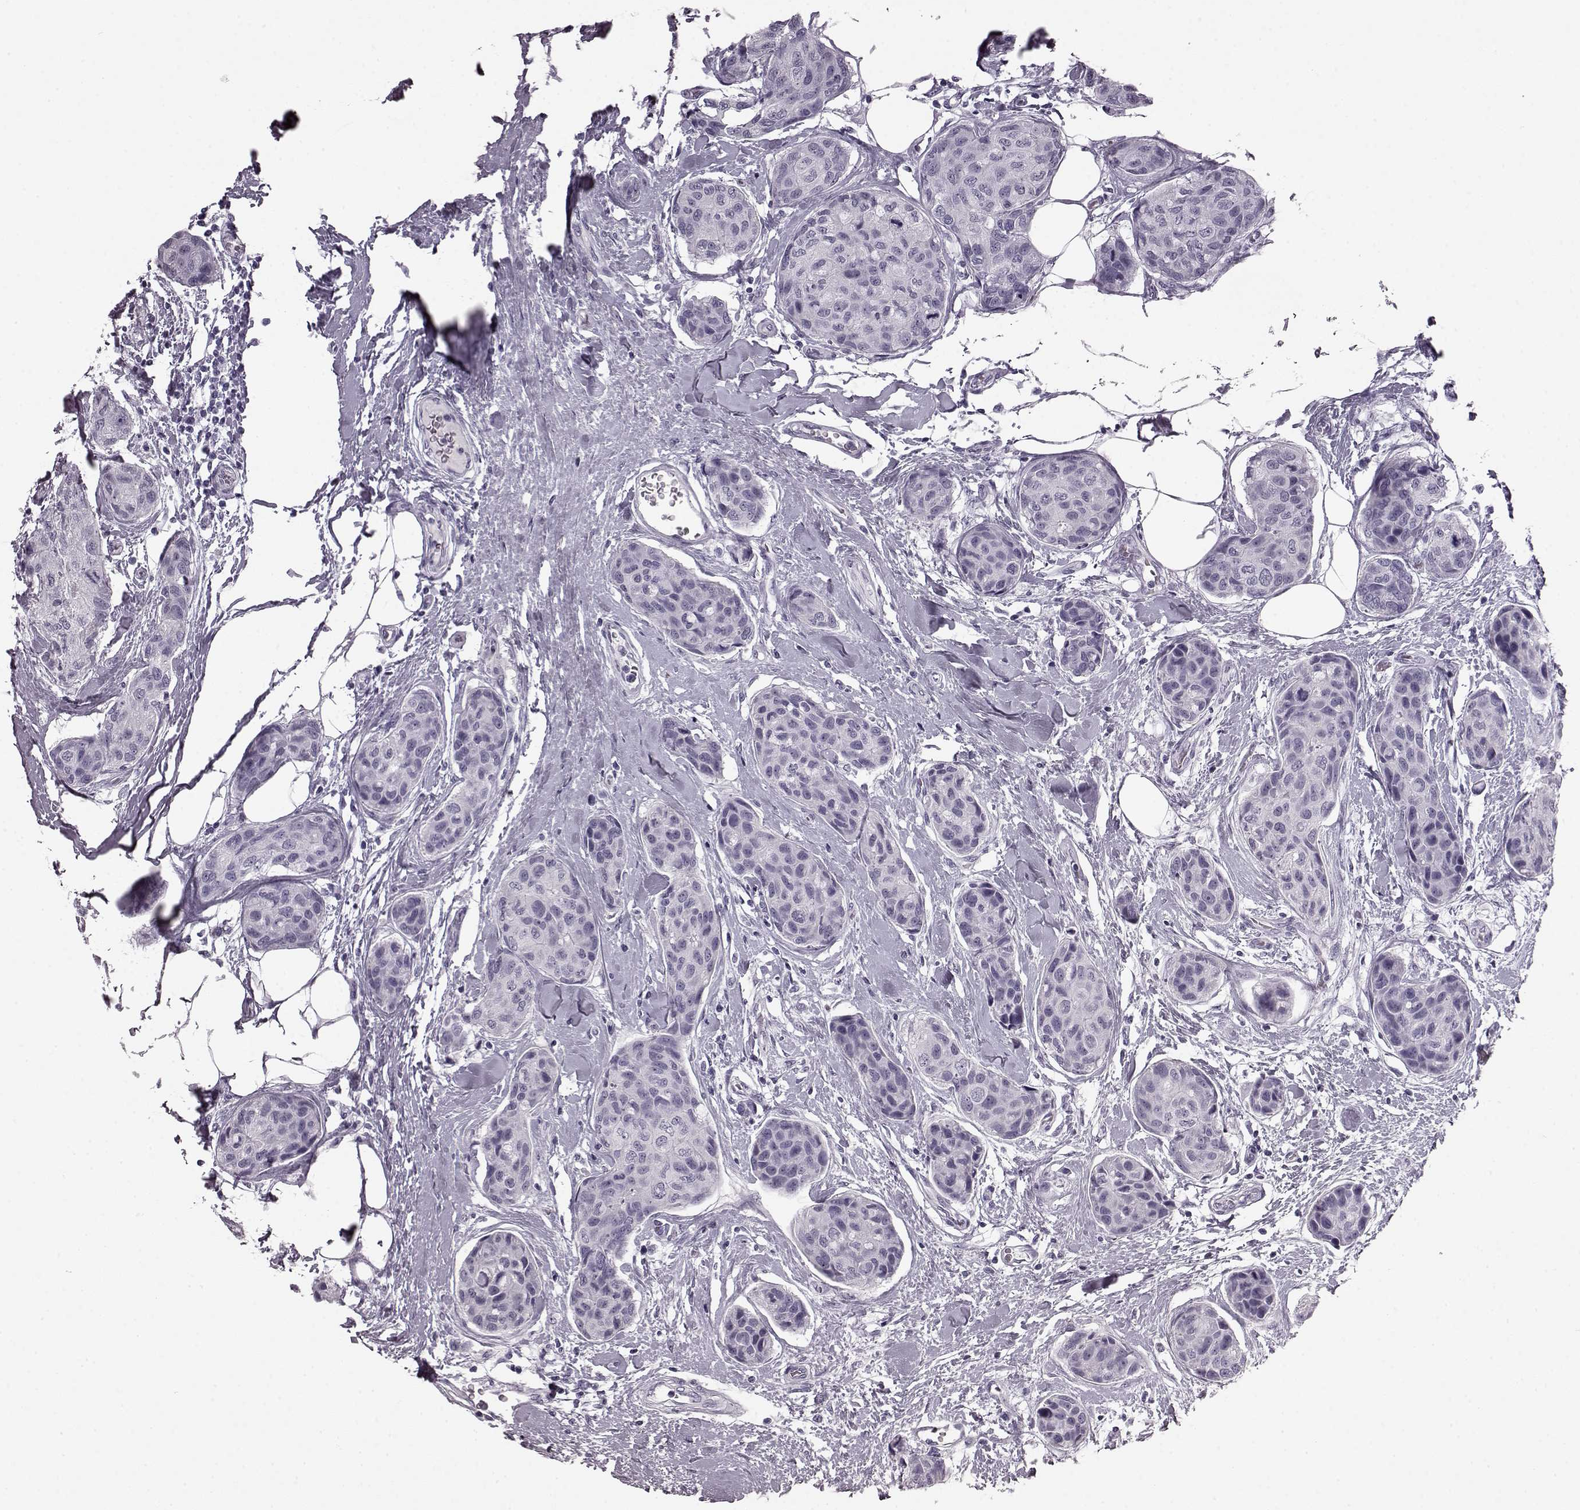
{"staining": {"intensity": "negative", "quantity": "none", "location": "none"}, "tissue": "breast cancer", "cell_type": "Tumor cells", "image_type": "cancer", "snomed": [{"axis": "morphology", "description": "Duct carcinoma"}, {"axis": "topography", "description": "Breast"}], "caption": "This histopathology image is of breast cancer stained with immunohistochemistry to label a protein in brown with the nuclei are counter-stained blue. There is no staining in tumor cells. (DAB (3,3'-diaminobenzidine) IHC visualized using brightfield microscopy, high magnification).", "gene": "AIPL1", "patient": {"sex": "female", "age": 80}}